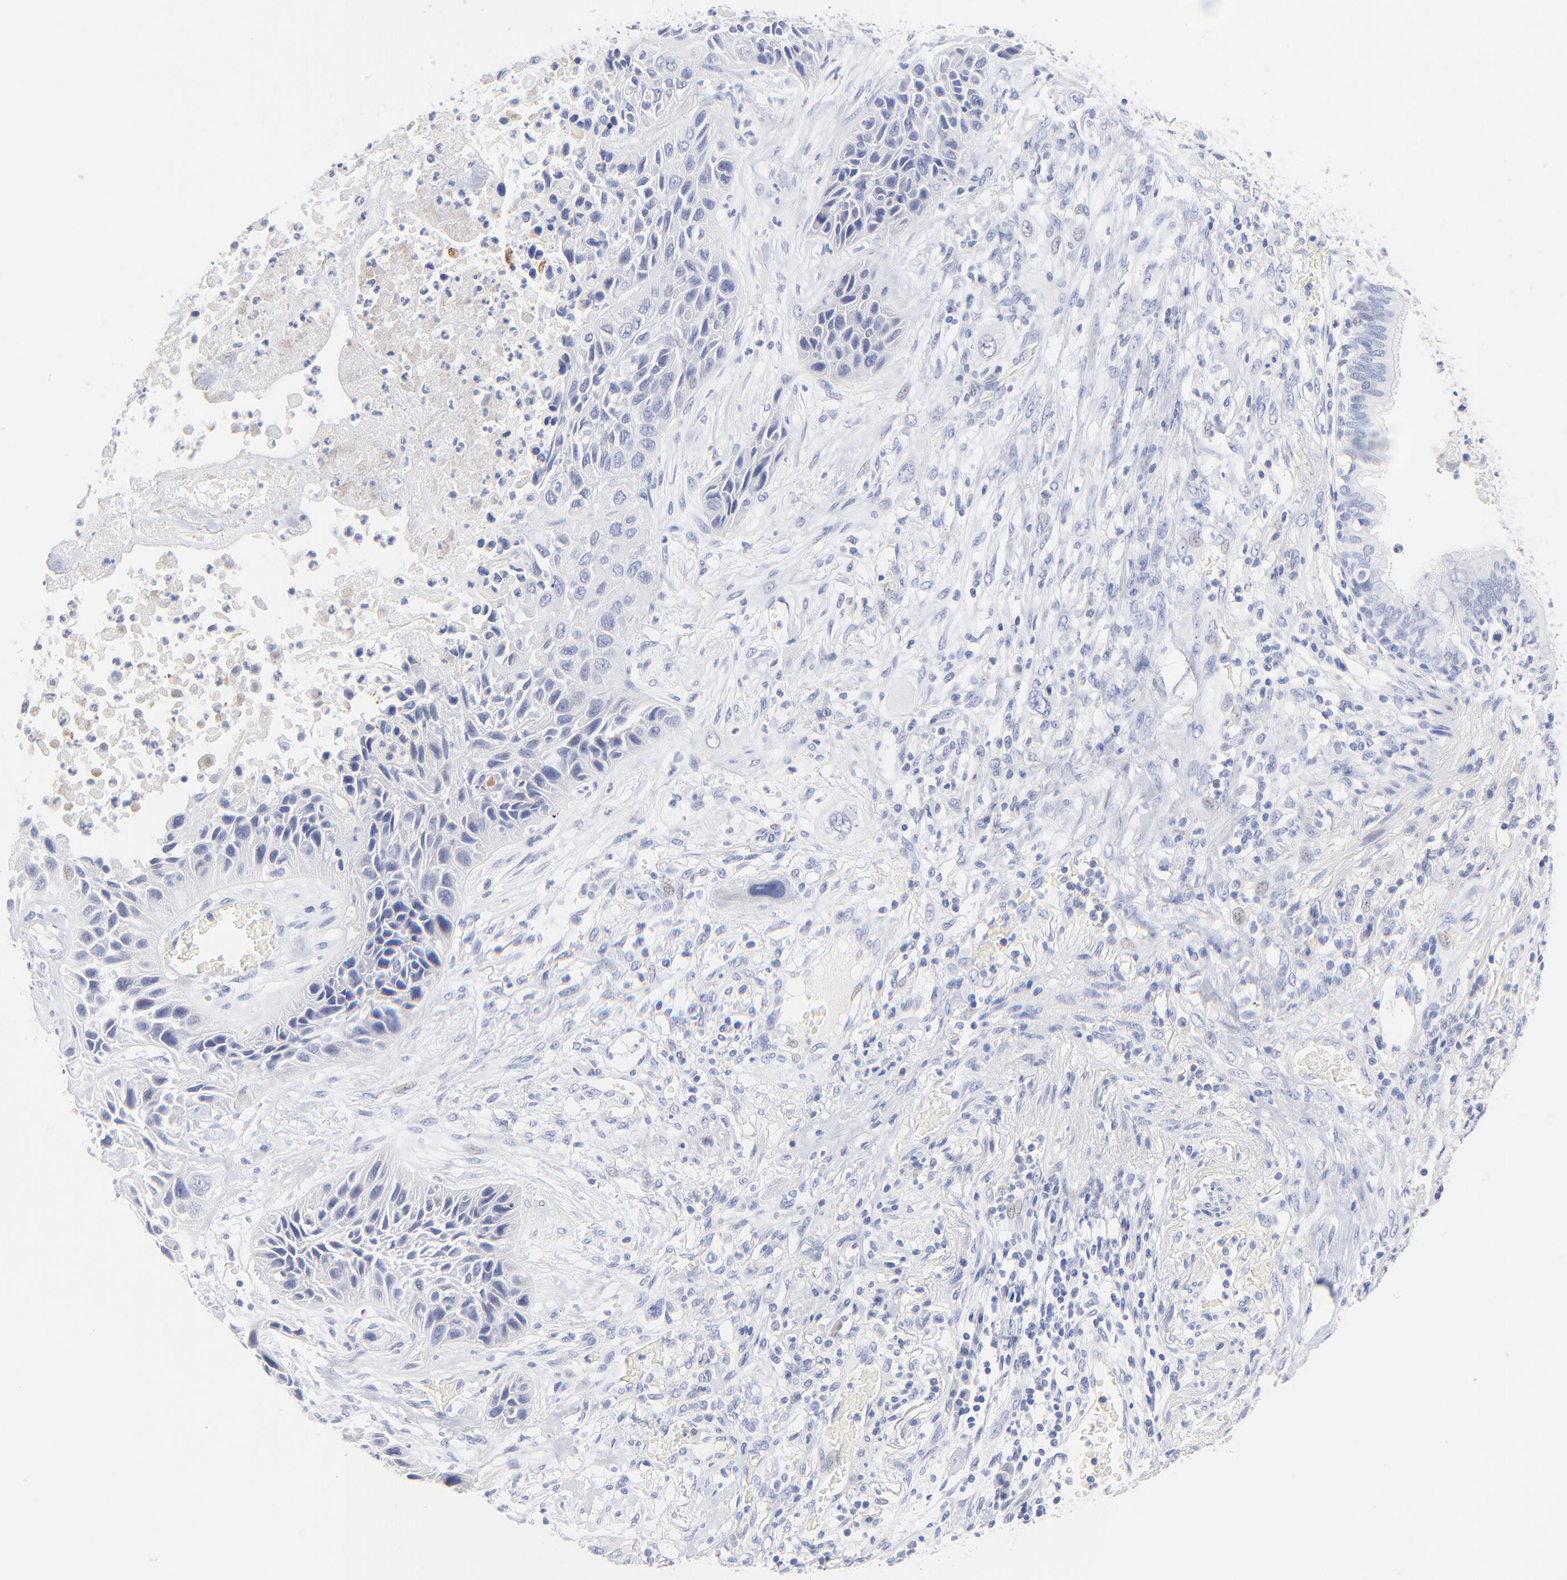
{"staining": {"intensity": "negative", "quantity": "none", "location": "none"}, "tissue": "lung cancer", "cell_type": "Tumor cells", "image_type": "cancer", "snomed": [{"axis": "morphology", "description": "Squamous cell carcinoma, NOS"}, {"axis": "topography", "description": "Lung"}], "caption": "Tumor cells show no significant staining in squamous cell carcinoma (lung).", "gene": "SULT4A1", "patient": {"sex": "female", "age": 76}}